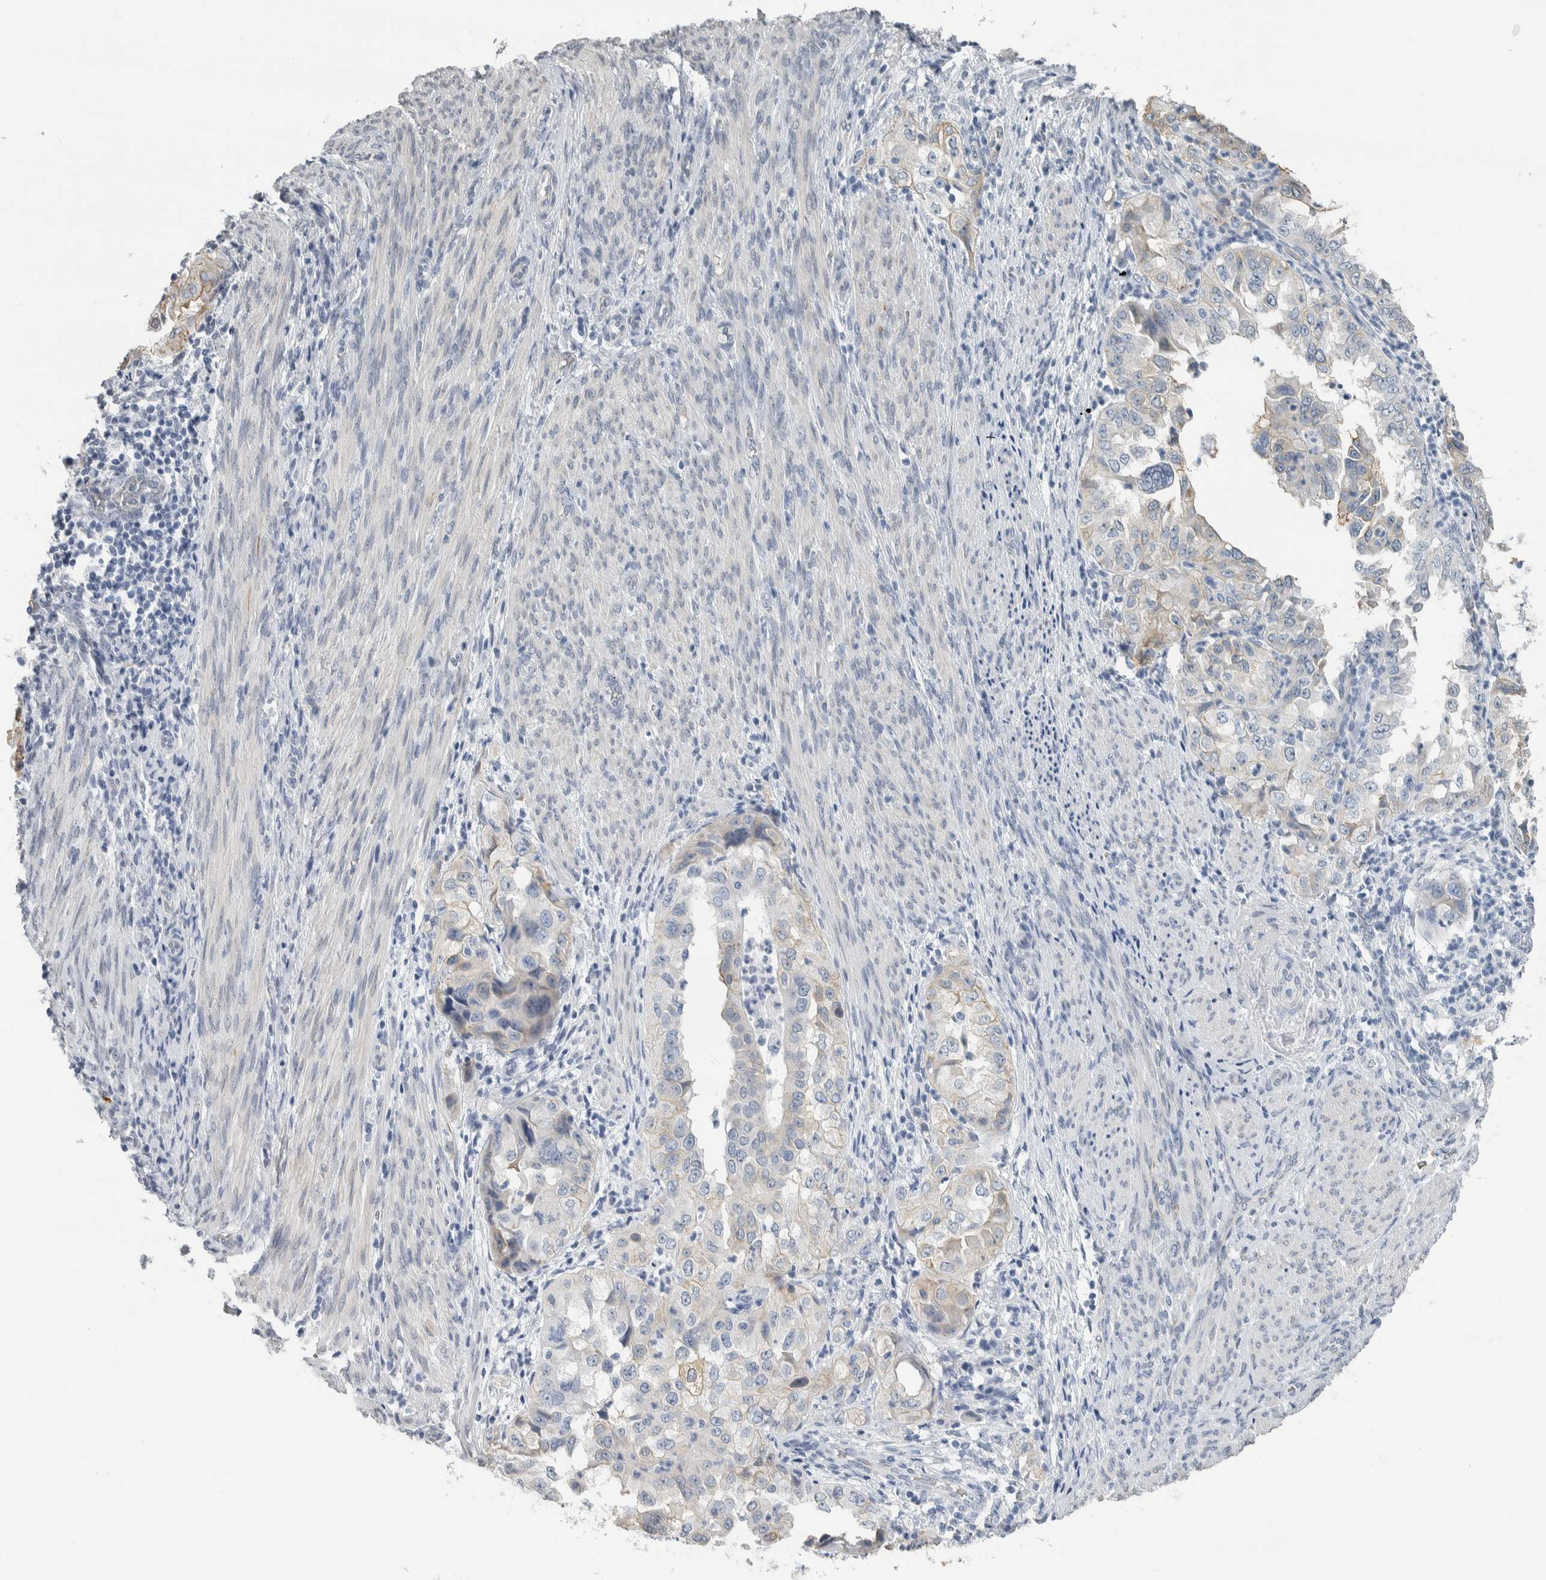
{"staining": {"intensity": "weak", "quantity": "<25%", "location": "cytoplasmic/membranous"}, "tissue": "endometrial cancer", "cell_type": "Tumor cells", "image_type": "cancer", "snomed": [{"axis": "morphology", "description": "Adenocarcinoma, NOS"}, {"axis": "topography", "description": "Endometrium"}], "caption": "Human adenocarcinoma (endometrial) stained for a protein using IHC demonstrates no positivity in tumor cells.", "gene": "NEFM", "patient": {"sex": "female", "age": 85}}